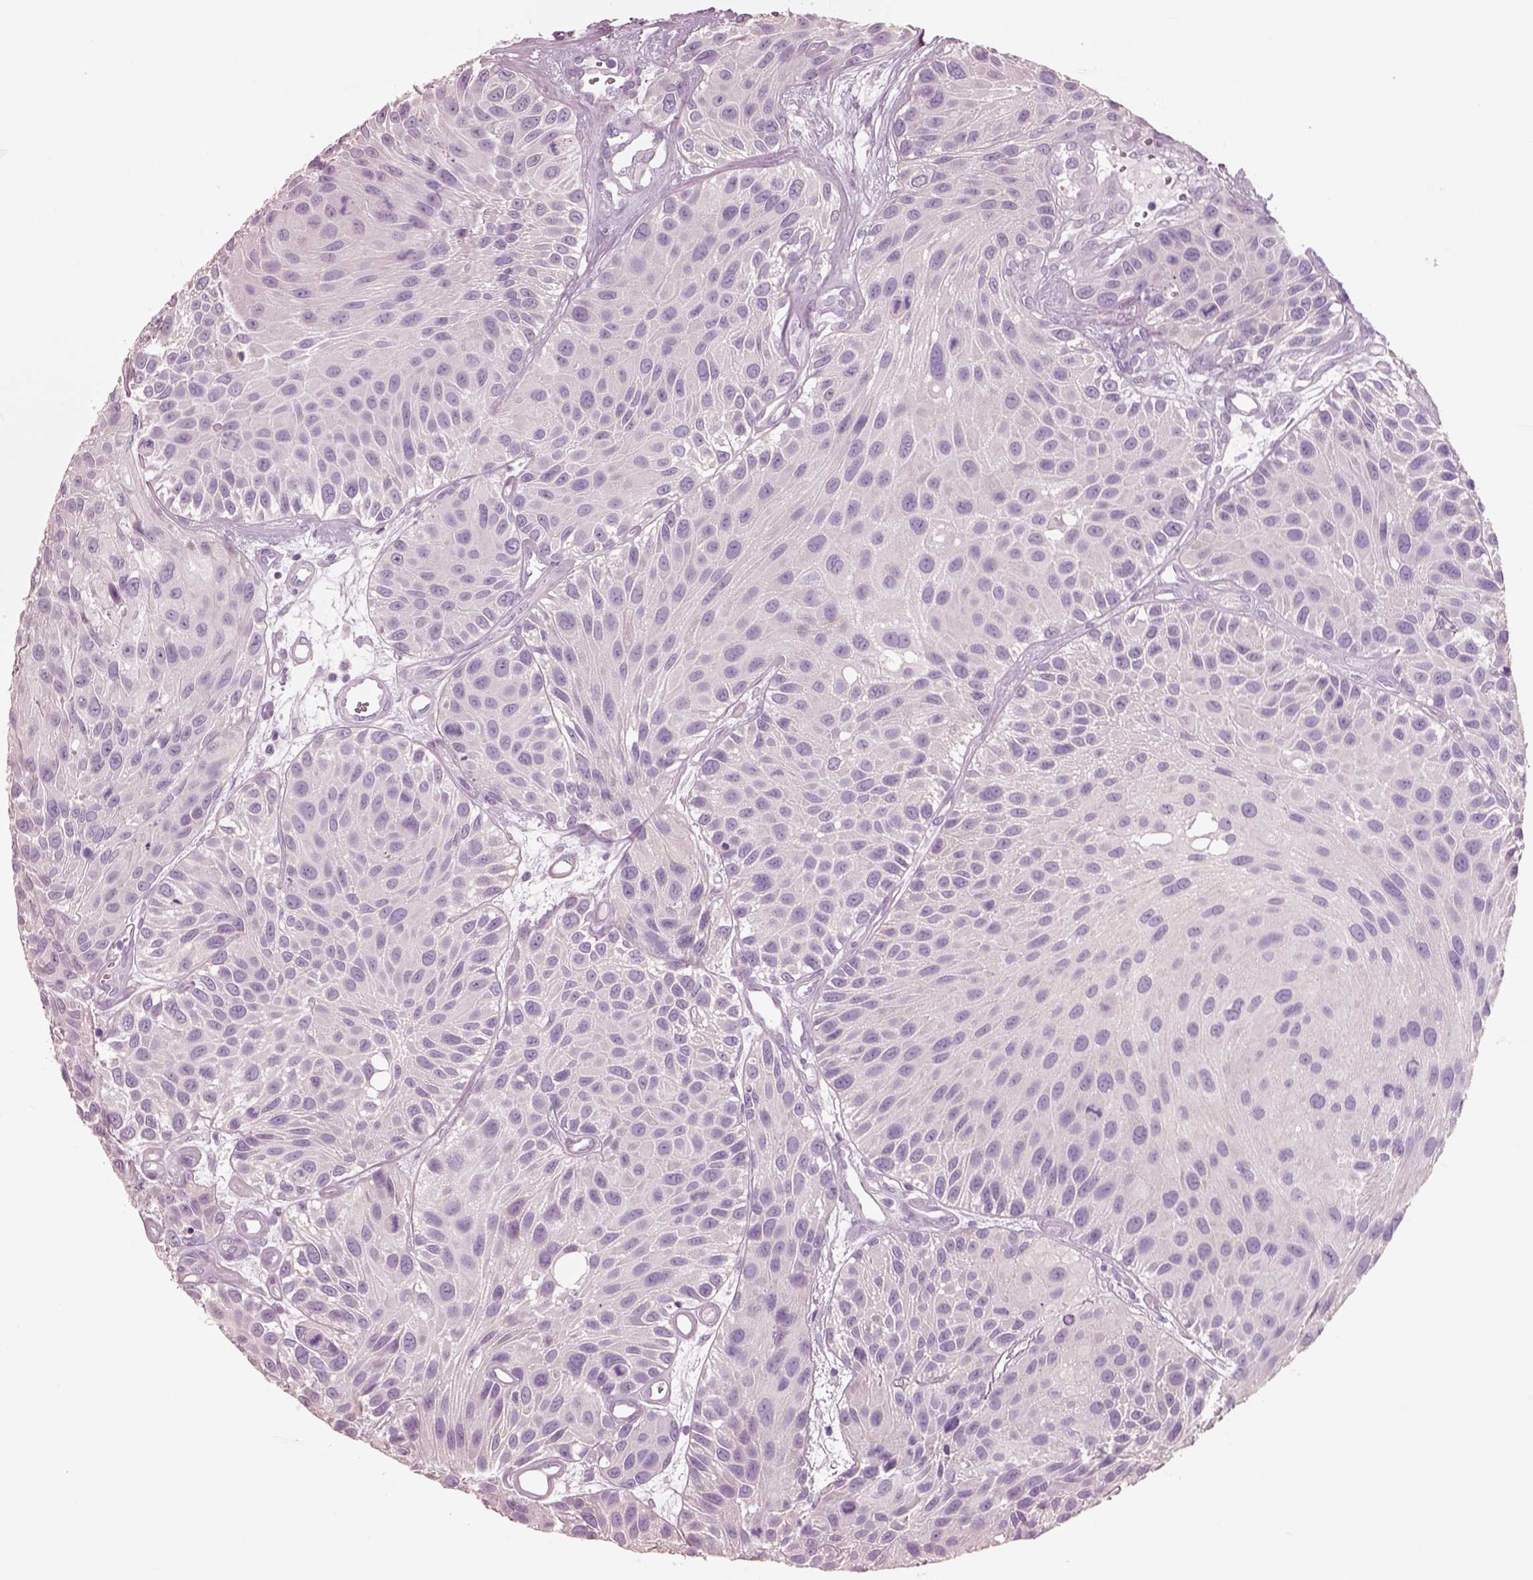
{"staining": {"intensity": "negative", "quantity": "none", "location": "none"}, "tissue": "urothelial cancer", "cell_type": "Tumor cells", "image_type": "cancer", "snomed": [{"axis": "morphology", "description": "Urothelial carcinoma, Low grade"}, {"axis": "topography", "description": "Urinary bladder"}], "caption": "Human urothelial cancer stained for a protein using immunohistochemistry displays no positivity in tumor cells.", "gene": "PNOC", "patient": {"sex": "female", "age": 87}}